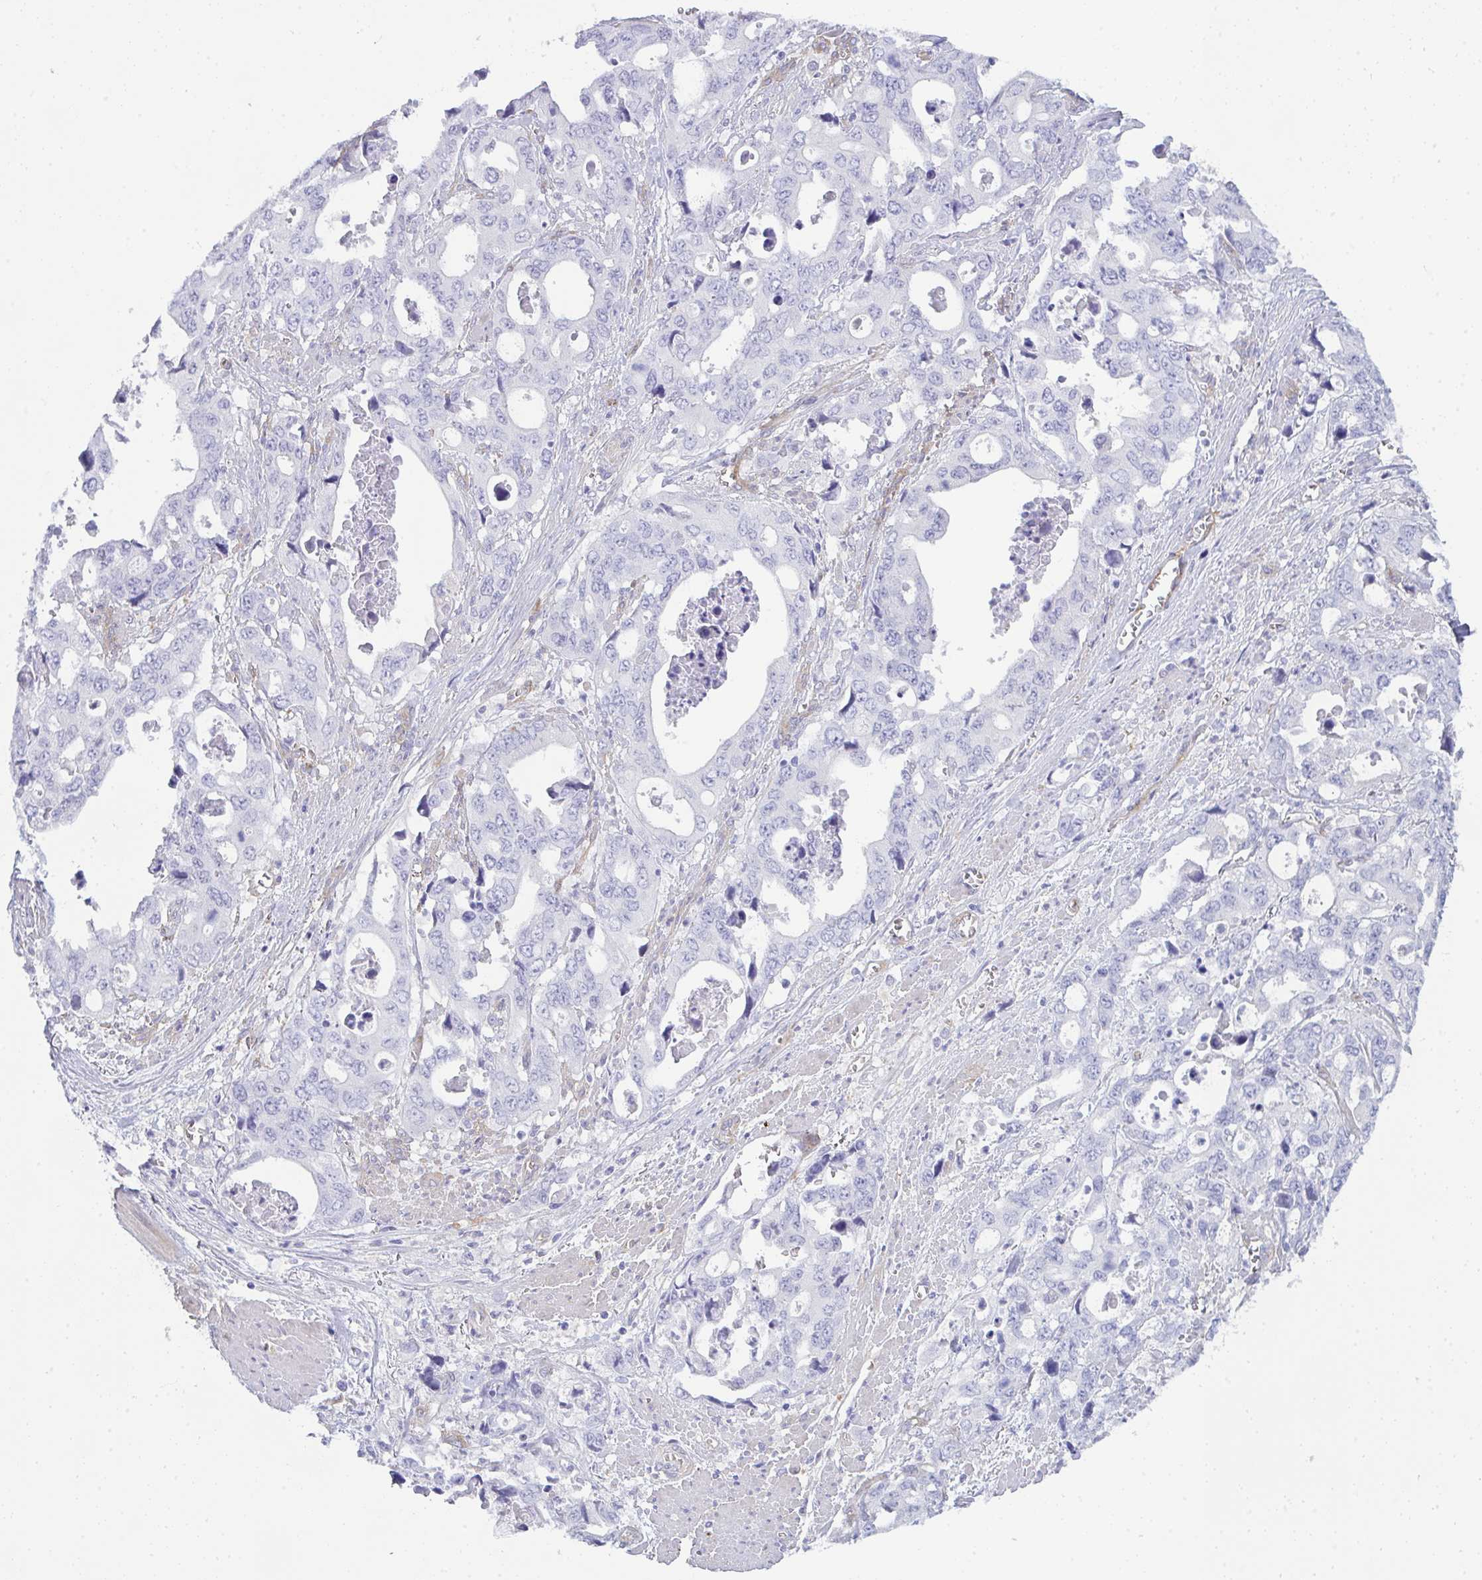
{"staining": {"intensity": "negative", "quantity": "none", "location": "none"}, "tissue": "stomach cancer", "cell_type": "Tumor cells", "image_type": "cancer", "snomed": [{"axis": "morphology", "description": "Adenocarcinoma, NOS"}, {"axis": "topography", "description": "Stomach, upper"}], "caption": "IHC histopathology image of neoplastic tissue: stomach adenocarcinoma stained with DAB (3,3'-diaminobenzidine) shows no significant protein expression in tumor cells.", "gene": "GAB1", "patient": {"sex": "male", "age": 74}}